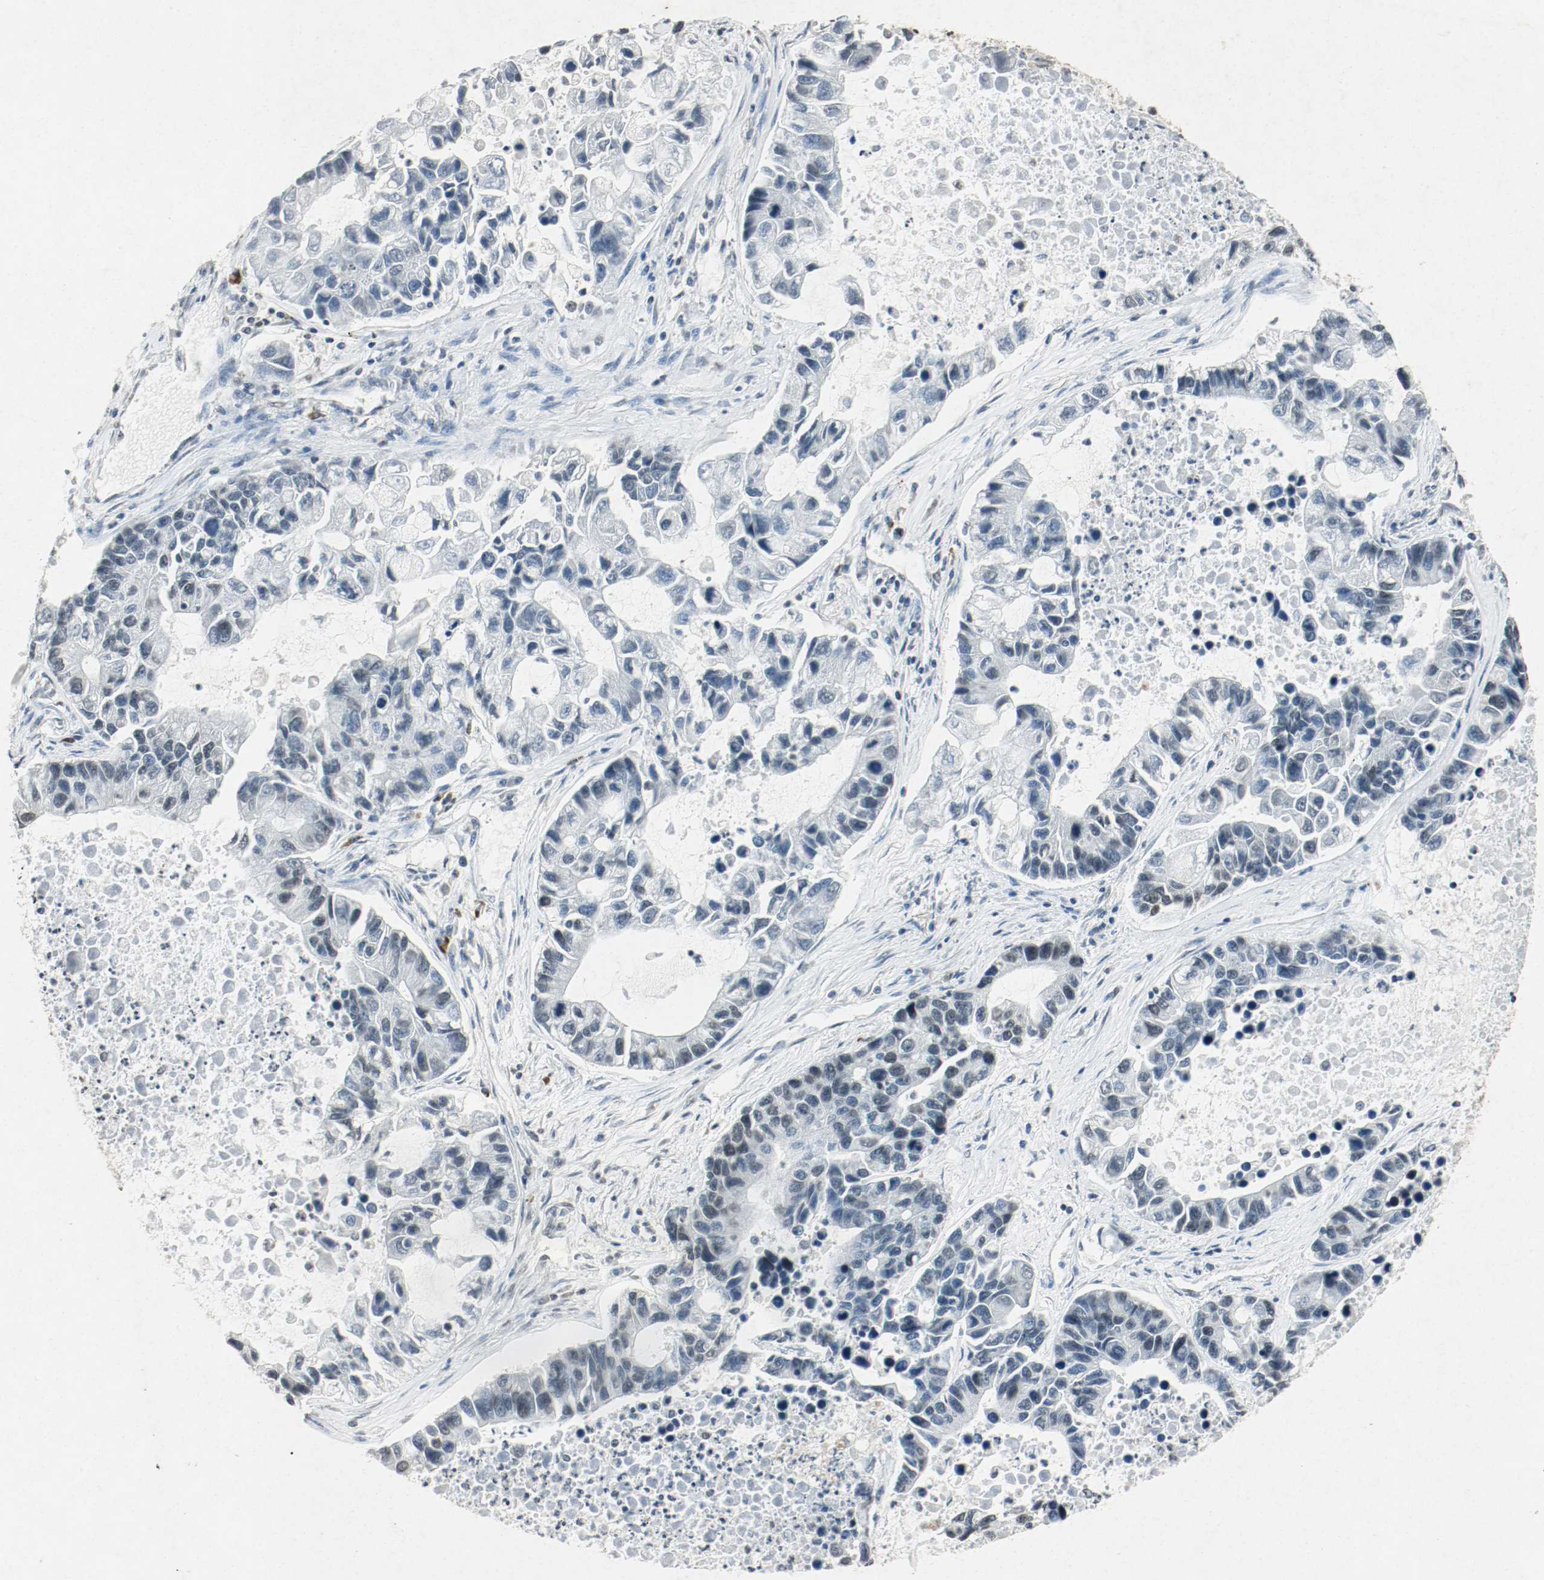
{"staining": {"intensity": "weak", "quantity": "25%-75%", "location": "nuclear"}, "tissue": "lung cancer", "cell_type": "Tumor cells", "image_type": "cancer", "snomed": [{"axis": "morphology", "description": "Adenocarcinoma, NOS"}, {"axis": "topography", "description": "Lung"}], "caption": "Lung cancer (adenocarcinoma) tissue displays weak nuclear positivity in about 25%-75% of tumor cells The protein of interest is shown in brown color, while the nuclei are stained blue.", "gene": "DNMT1", "patient": {"sex": "female", "age": 51}}